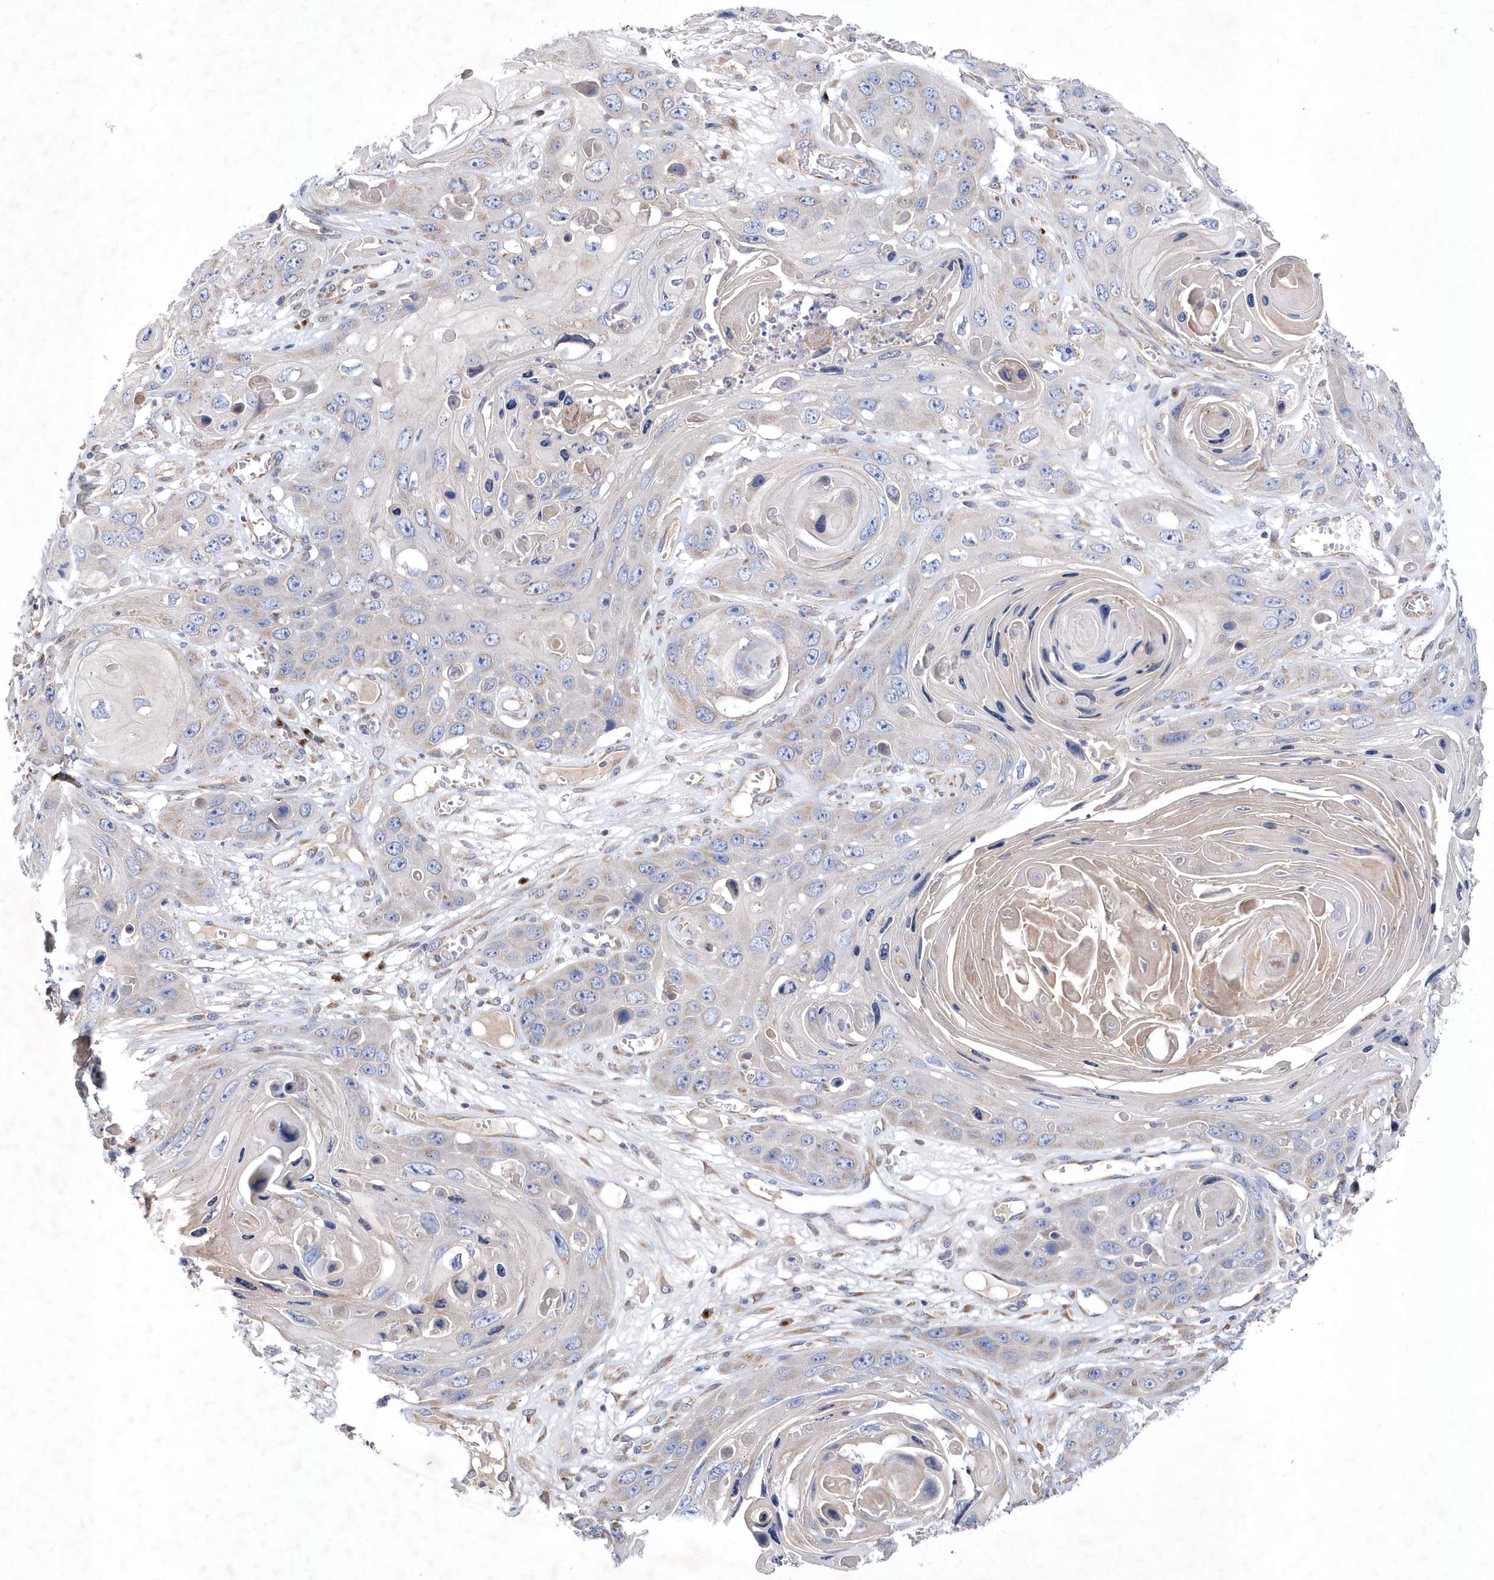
{"staining": {"intensity": "weak", "quantity": "<25%", "location": "cytoplasmic/membranous"}, "tissue": "skin cancer", "cell_type": "Tumor cells", "image_type": "cancer", "snomed": [{"axis": "morphology", "description": "Squamous cell carcinoma, NOS"}, {"axis": "topography", "description": "Skin"}], "caption": "Immunohistochemistry of skin cancer exhibits no expression in tumor cells.", "gene": "METTL8", "patient": {"sex": "male", "age": 55}}